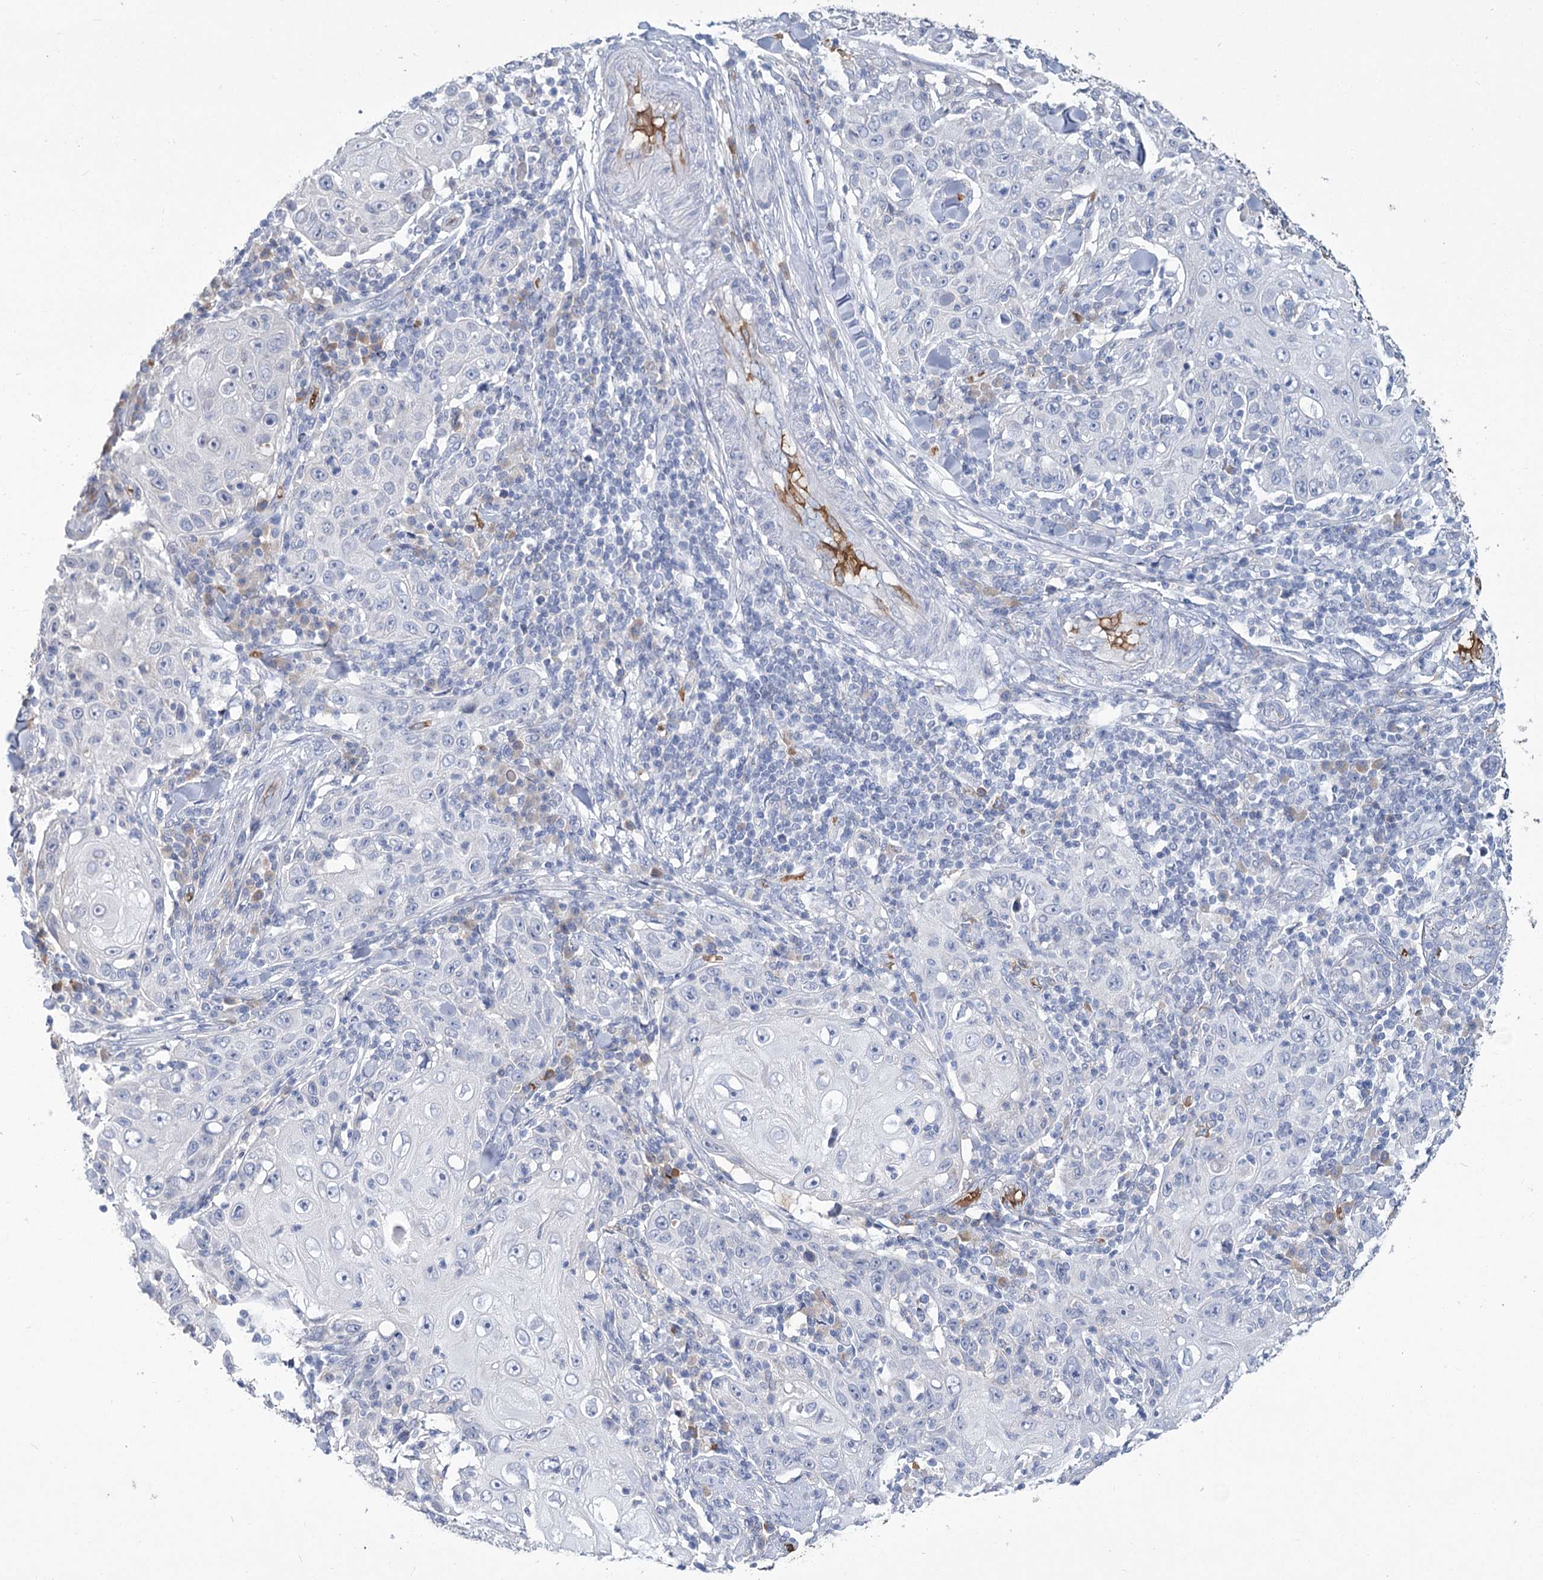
{"staining": {"intensity": "negative", "quantity": "none", "location": "none"}, "tissue": "skin cancer", "cell_type": "Tumor cells", "image_type": "cancer", "snomed": [{"axis": "morphology", "description": "Squamous cell carcinoma, NOS"}, {"axis": "topography", "description": "Skin"}], "caption": "A high-resolution image shows IHC staining of skin cancer (squamous cell carcinoma), which shows no significant expression in tumor cells. (DAB (3,3'-diaminobenzidine) immunohistochemistry with hematoxylin counter stain).", "gene": "HBA1", "patient": {"sex": "female", "age": 88}}